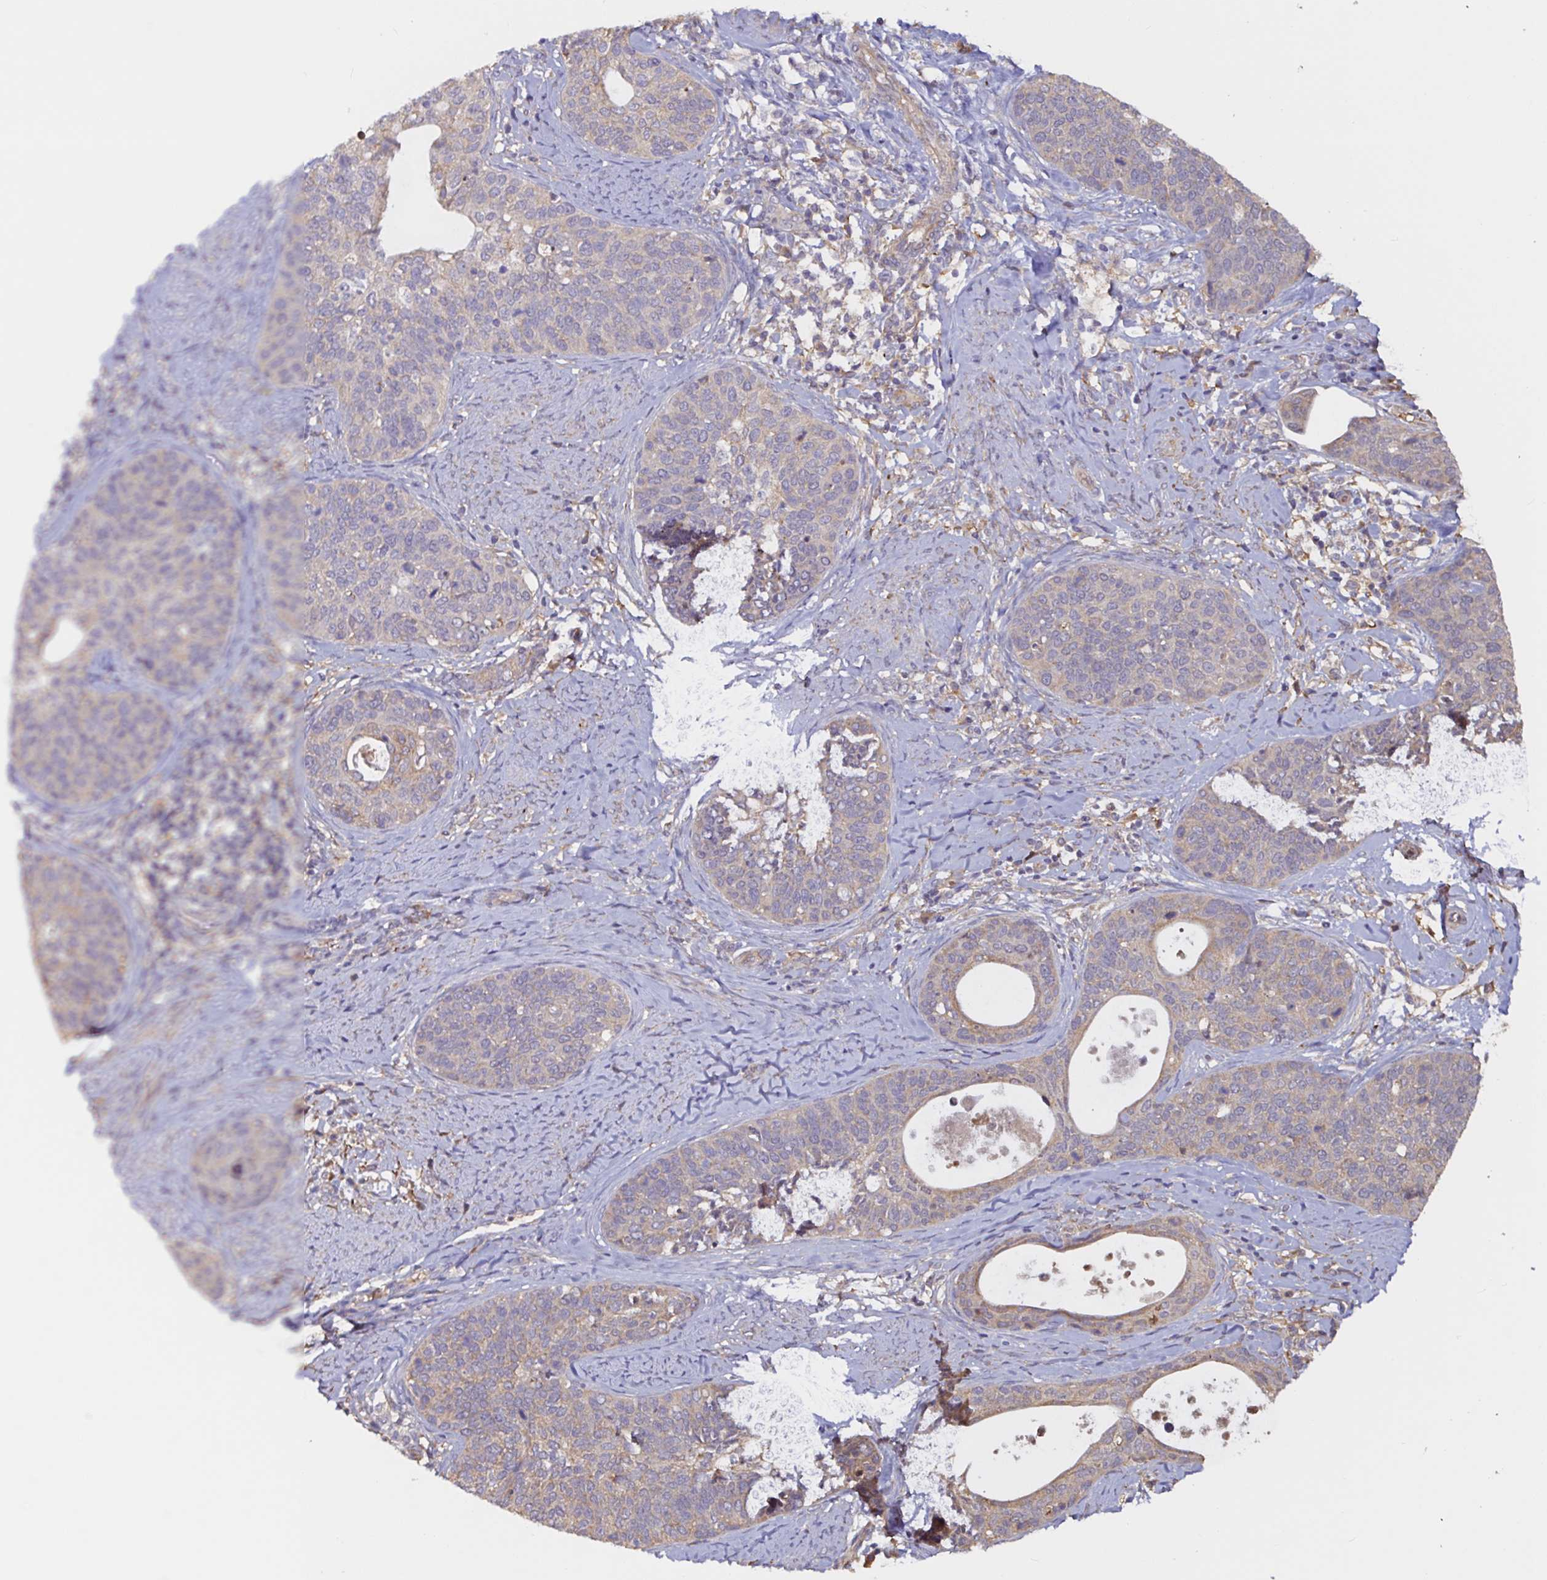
{"staining": {"intensity": "weak", "quantity": "25%-75%", "location": "cytoplasmic/membranous"}, "tissue": "cervical cancer", "cell_type": "Tumor cells", "image_type": "cancer", "snomed": [{"axis": "morphology", "description": "Squamous cell carcinoma, NOS"}, {"axis": "topography", "description": "Cervix"}], "caption": "Human cervical squamous cell carcinoma stained with a brown dye reveals weak cytoplasmic/membranous positive staining in about 25%-75% of tumor cells.", "gene": "RSRP1", "patient": {"sex": "female", "age": 69}}